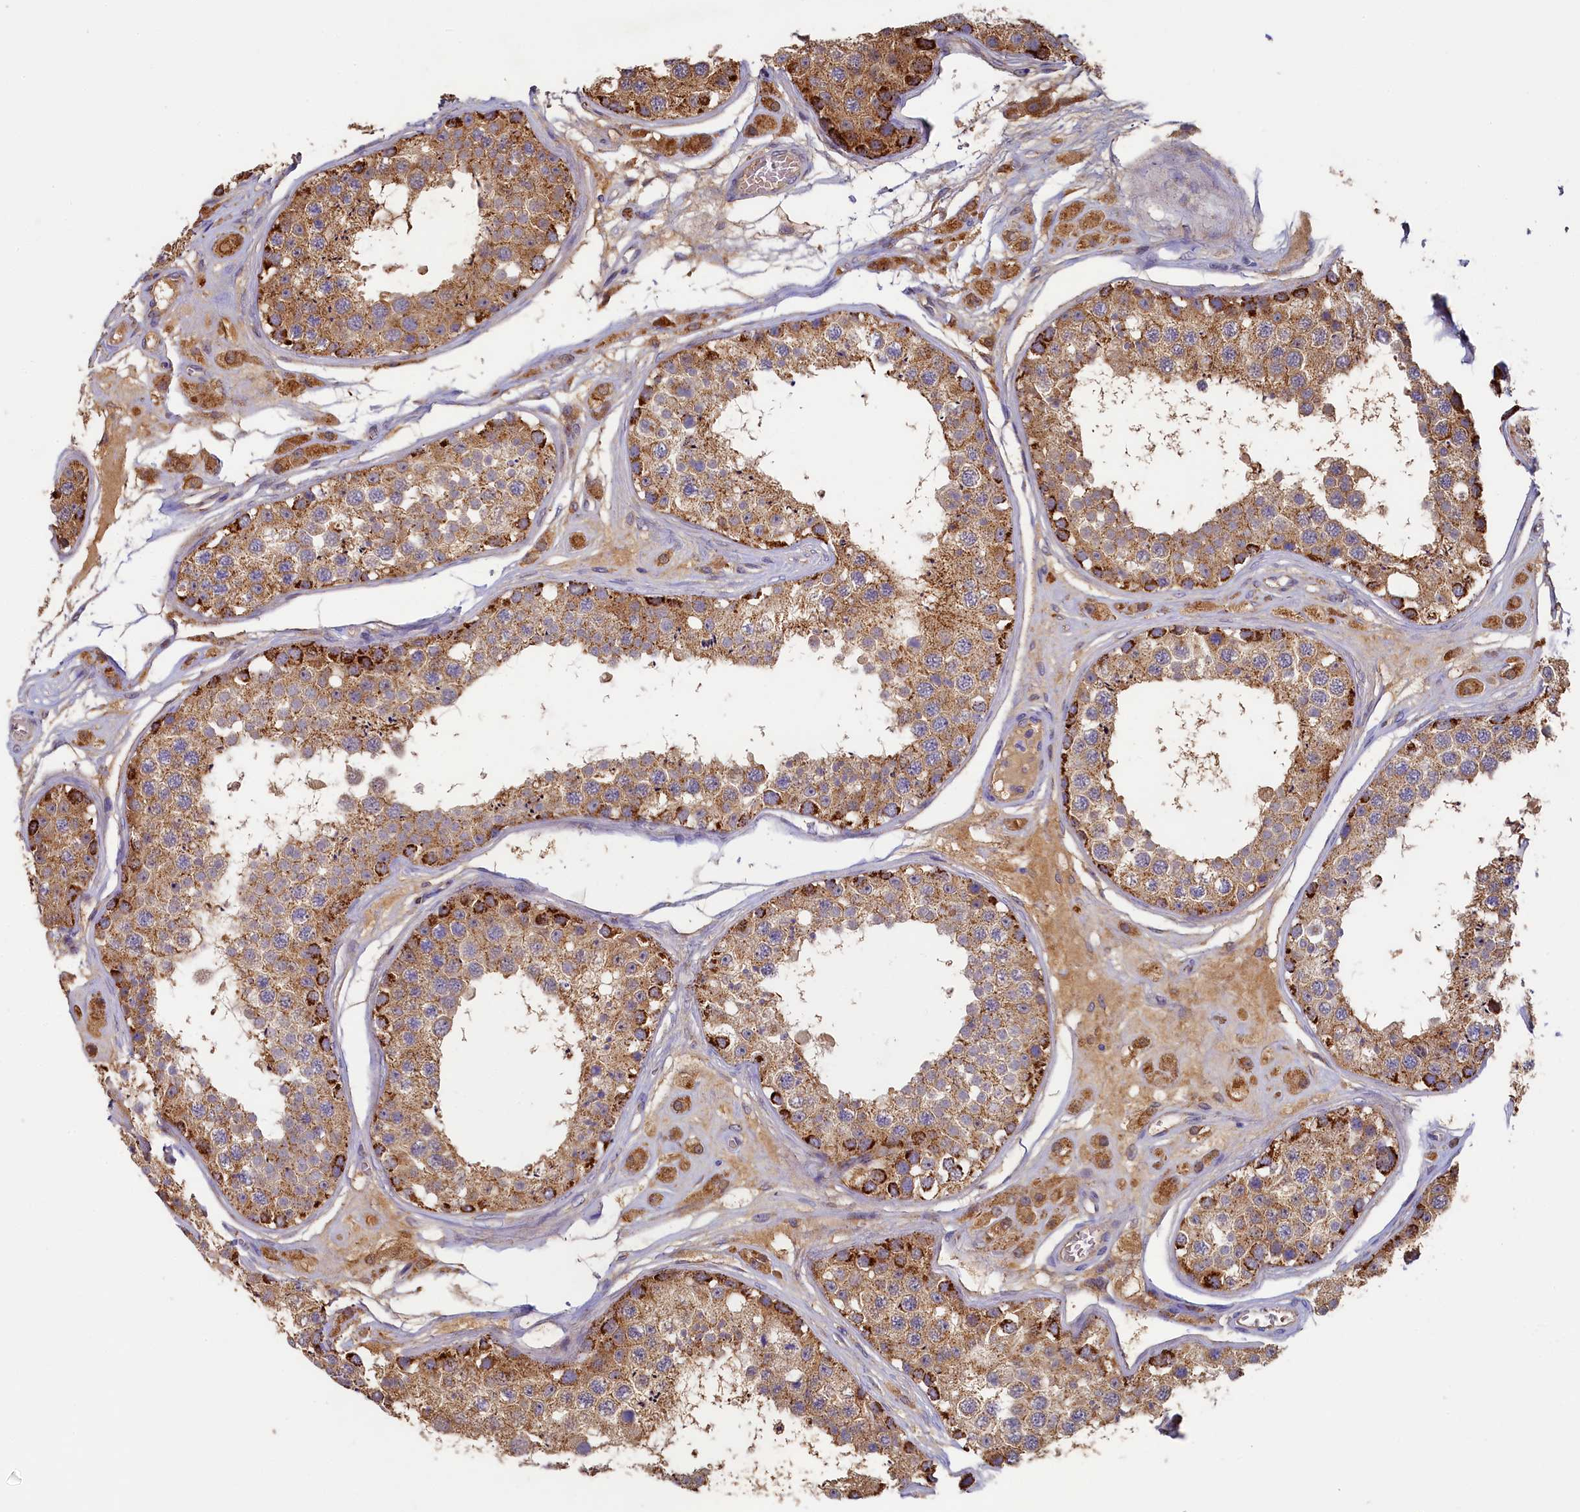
{"staining": {"intensity": "strong", "quantity": "25%-75%", "location": "cytoplasmic/membranous"}, "tissue": "testis", "cell_type": "Cells in seminiferous ducts", "image_type": "normal", "snomed": [{"axis": "morphology", "description": "Normal tissue, NOS"}, {"axis": "topography", "description": "Testis"}], "caption": "A high amount of strong cytoplasmic/membranous staining is appreciated in about 25%-75% of cells in seminiferous ducts in unremarkable testis.", "gene": "SEC31B", "patient": {"sex": "male", "age": 25}}